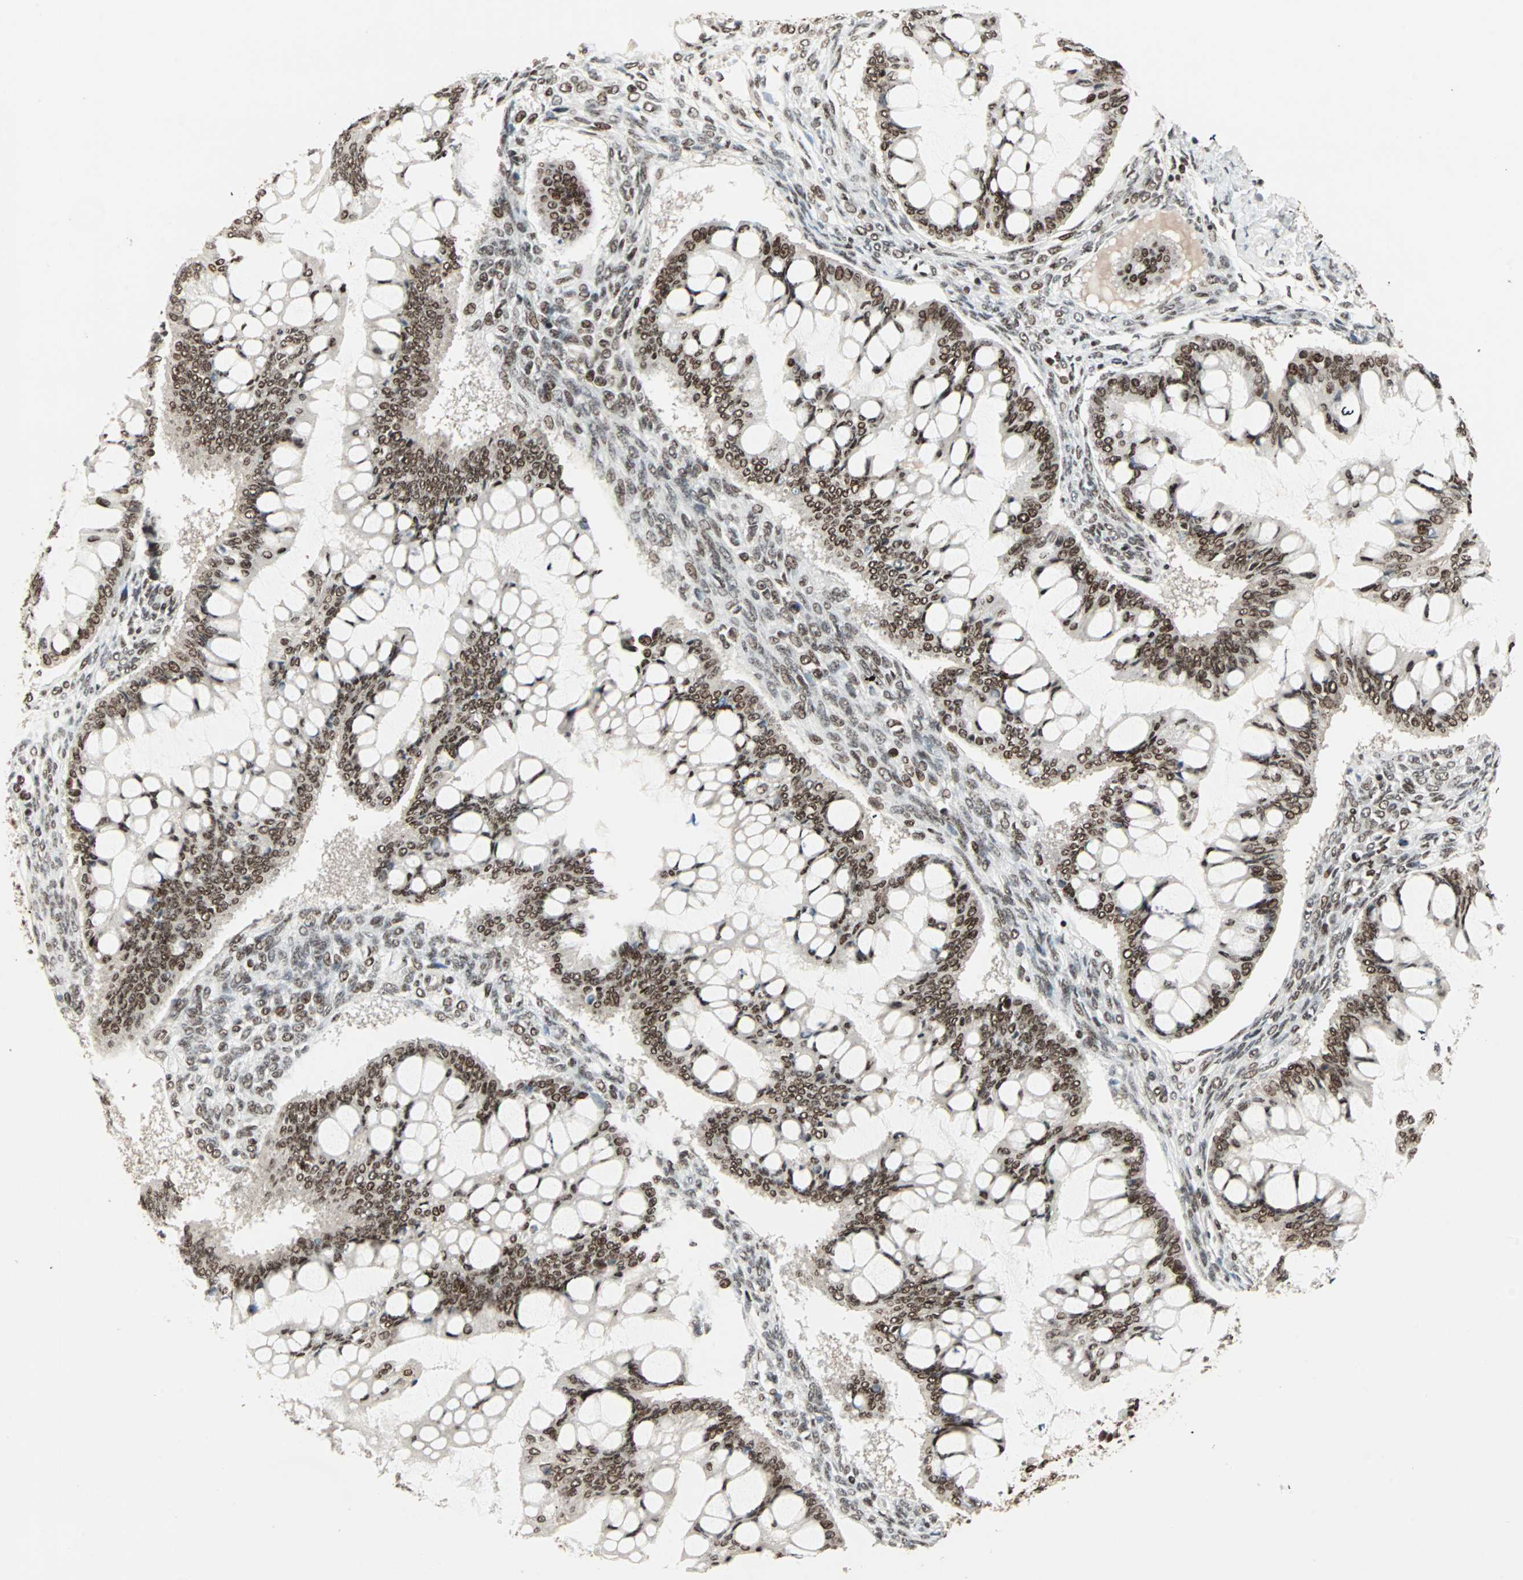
{"staining": {"intensity": "strong", "quantity": ">75%", "location": "nuclear"}, "tissue": "ovarian cancer", "cell_type": "Tumor cells", "image_type": "cancer", "snomed": [{"axis": "morphology", "description": "Cystadenocarcinoma, mucinous, NOS"}, {"axis": "topography", "description": "Ovary"}], "caption": "Protein staining reveals strong nuclear positivity in about >75% of tumor cells in ovarian cancer (mucinous cystadenocarcinoma). Using DAB (3,3'-diaminobenzidine) (brown) and hematoxylin (blue) stains, captured at high magnification using brightfield microscopy.", "gene": "BLM", "patient": {"sex": "female", "age": 73}}